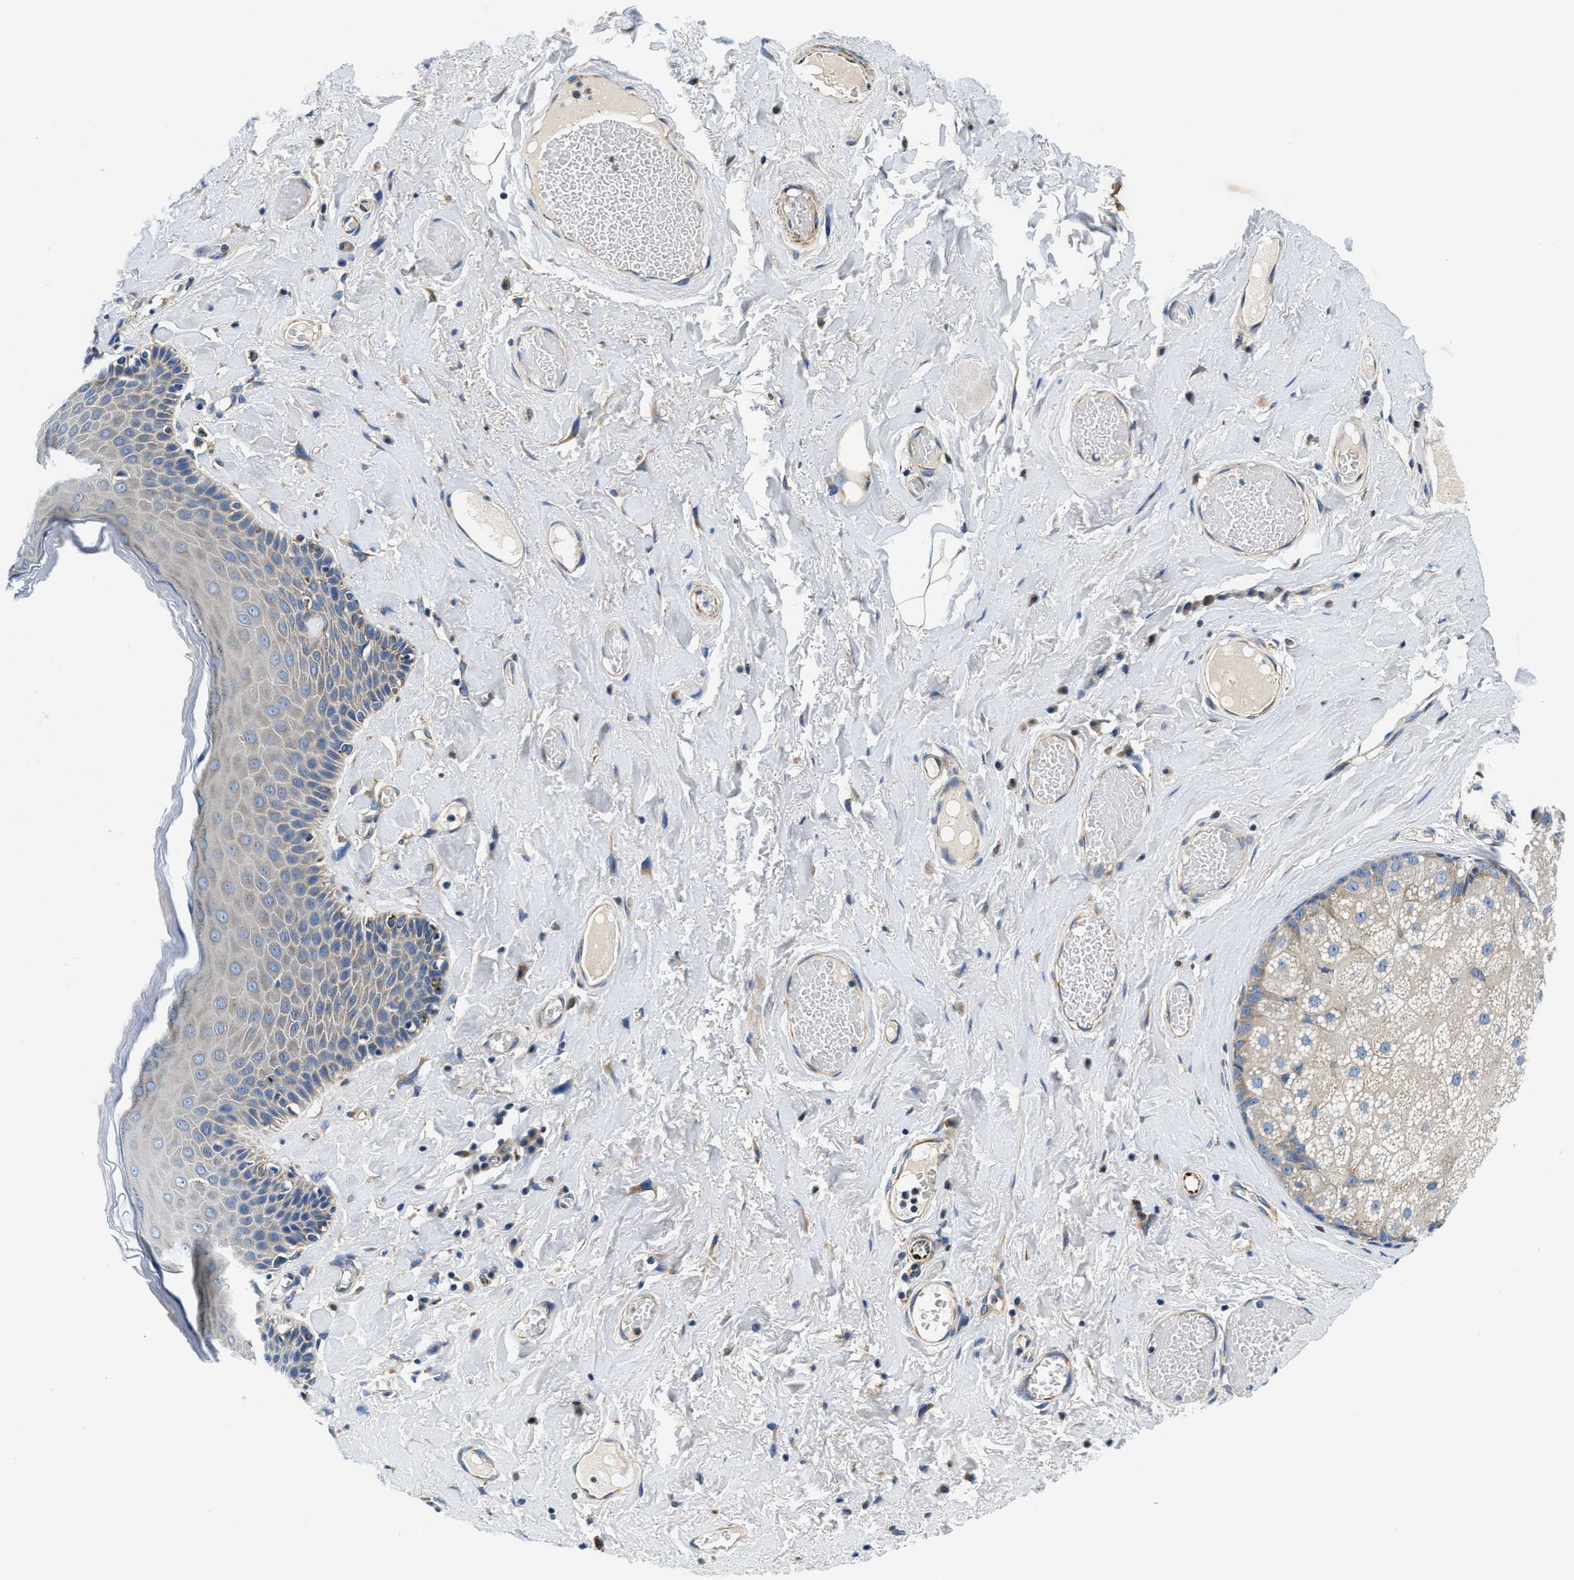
{"staining": {"intensity": "negative", "quantity": "none", "location": "none"}, "tissue": "skin", "cell_type": "Epidermal cells", "image_type": "normal", "snomed": [{"axis": "morphology", "description": "Normal tissue, NOS"}, {"axis": "topography", "description": "Anal"}], "caption": "A histopathology image of skin stained for a protein exhibits no brown staining in epidermal cells.", "gene": "SAMD4B", "patient": {"sex": "male", "age": 69}}